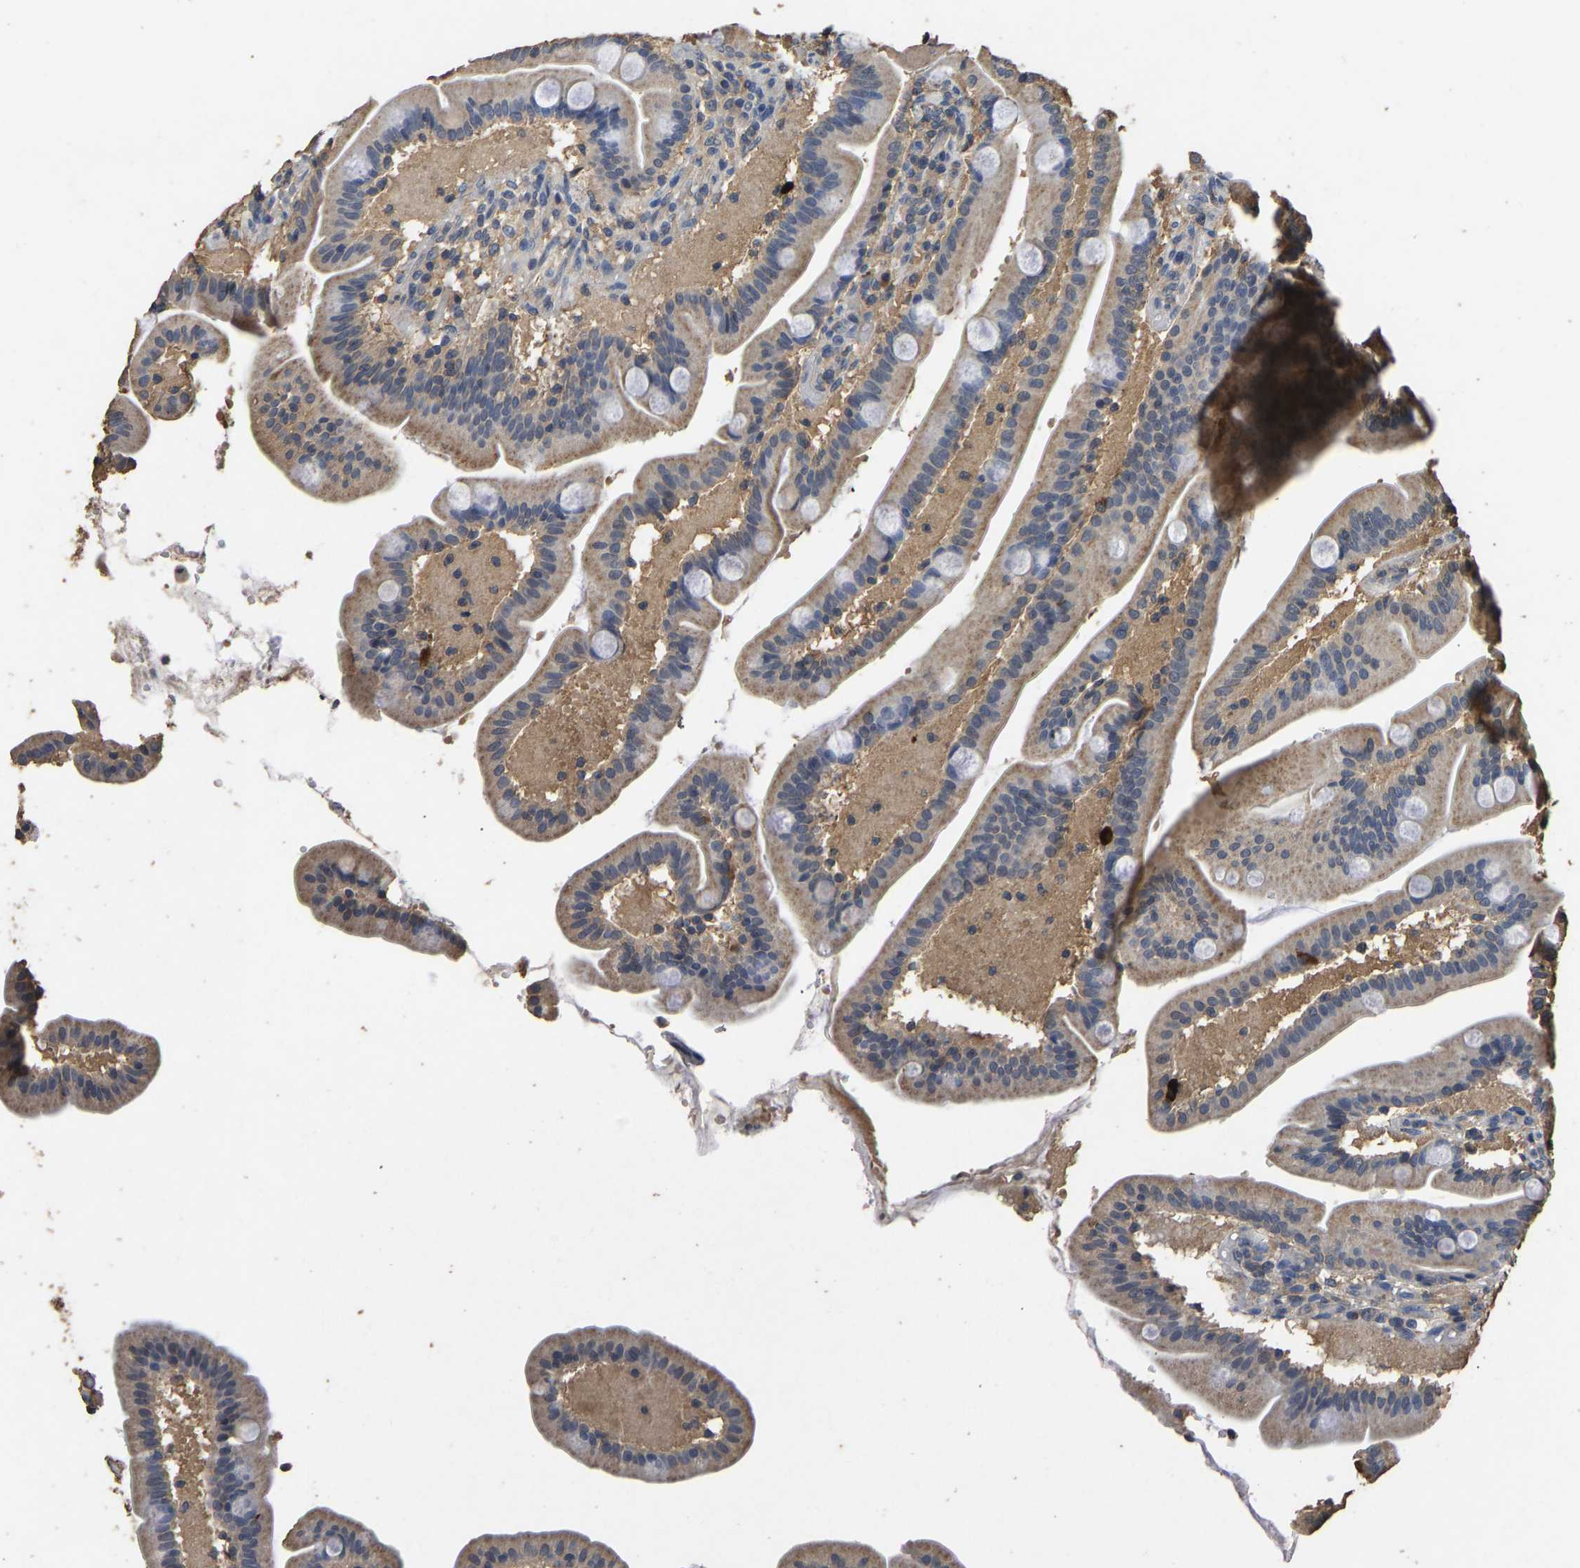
{"staining": {"intensity": "moderate", "quantity": ">75%", "location": "cytoplasmic/membranous"}, "tissue": "duodenum", "cell_type": "Glandular cells", "image_type": "normal", "snomed": [{"axis": "morphology", "description": "Normal tissue, NOS"}, {"axis": "topography", "description": "Duodenum"}], "caption": "IHC histopathology image of normal duodenum: human duodenum stained using IHC demonstrates medium levels of moderate protein expression localized specifically in the cytoplasmic/membranous of glandular cells, appearing as a cytoplasmic/membranous brown color.", "gene": "CIDEC", "patient": {"sex": "male", "age": 54}}